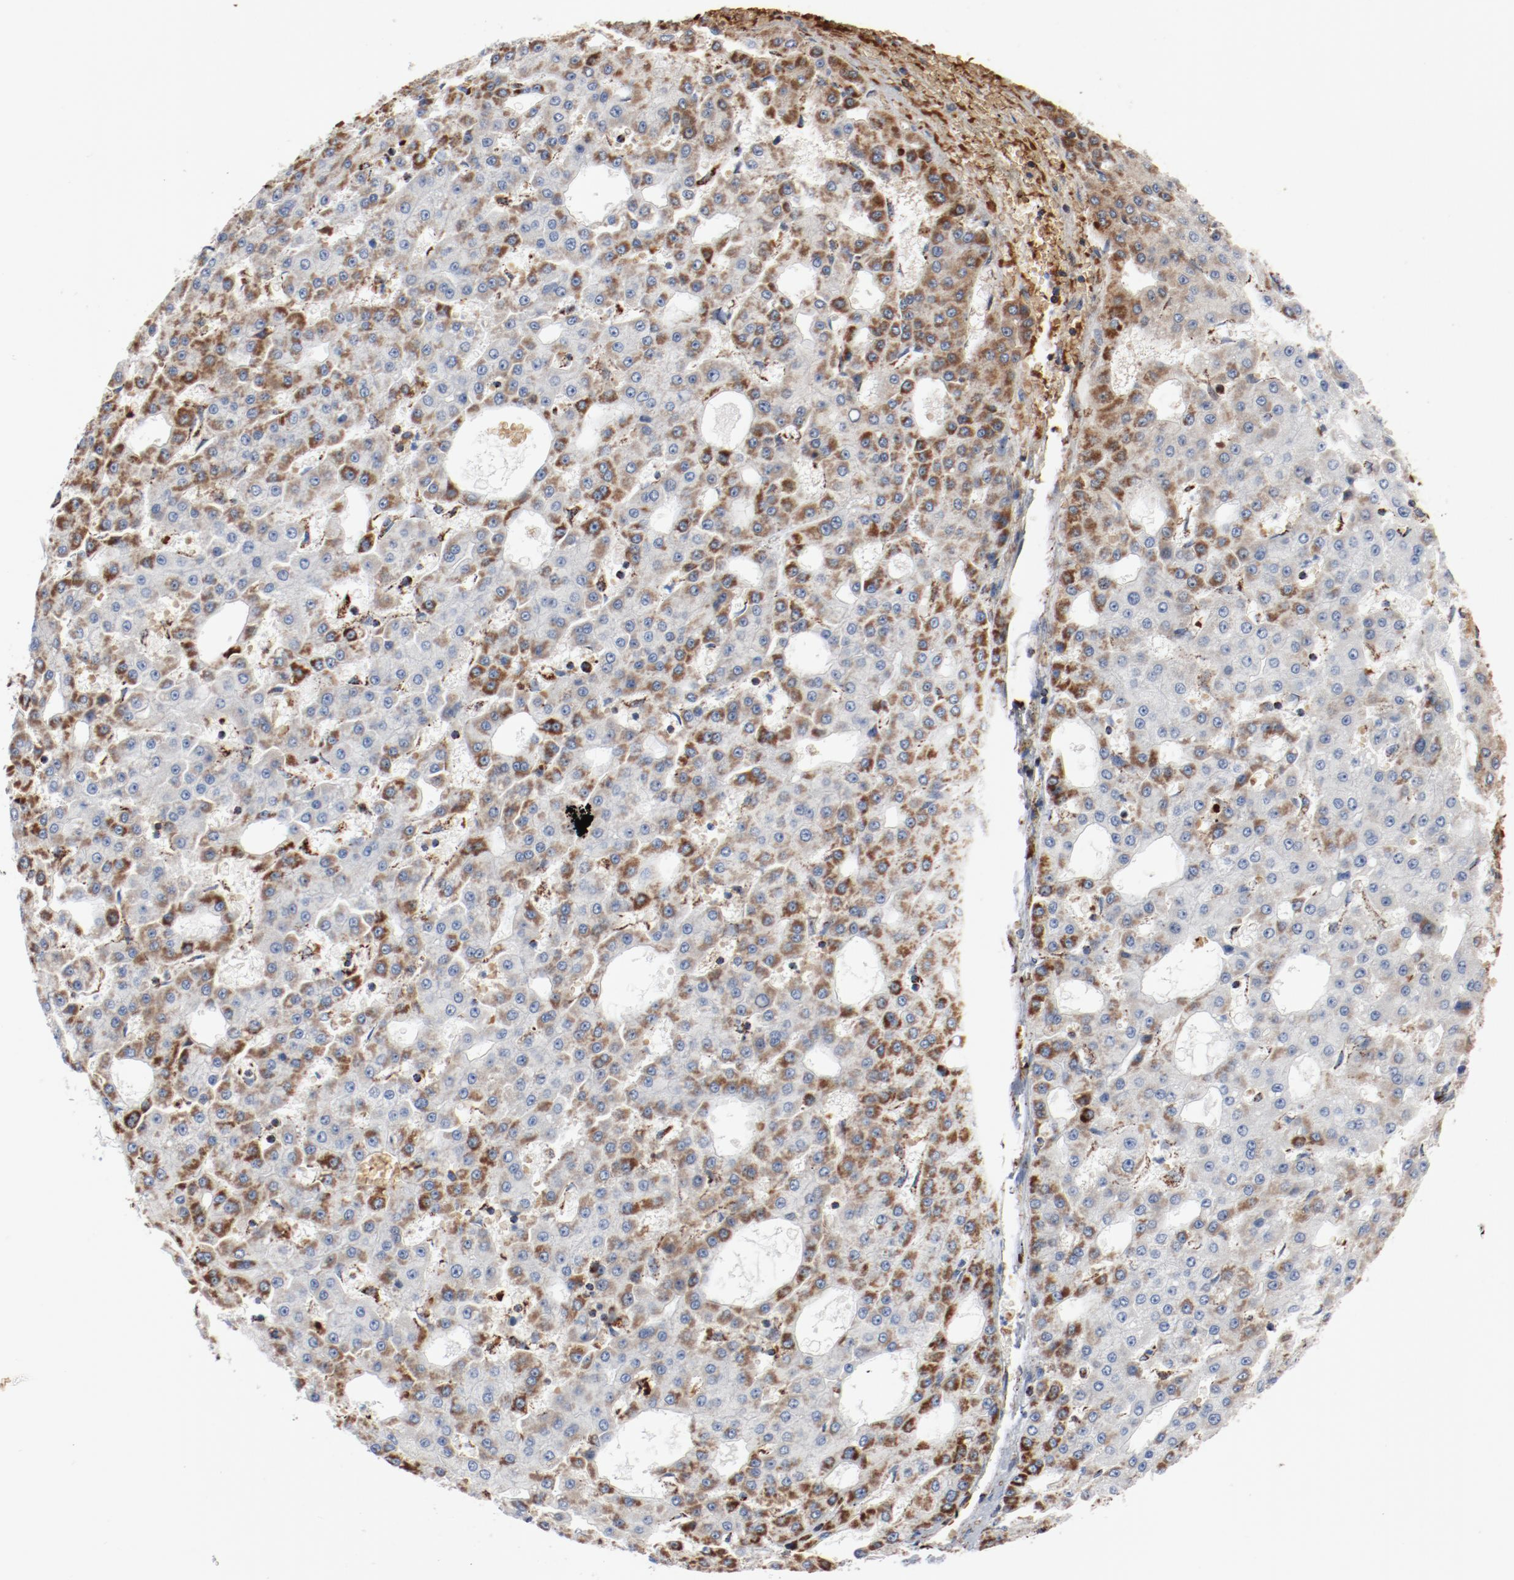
{"staining": {"intensity": "moderate", "quantity": ">75%", "location": "cytoplasmic/membranous"}, "tissue": "liver cancer", "cell_type": "Tumor cells", "image_type": "cancer", "snomed": [{"axis": "morphology", "description": "Carcinoma, Hepatocellular, NOS"}, {"axis": "topography", "description": "Liver"}], "caption": "A brown stain shows moderate cytoplasmic/membranous positivity of a protein in human hepatocellular carcinoma (liver) tumor cells.", "gene": "NDUFB8", "patient": {"sex": "male", "age": 47}}